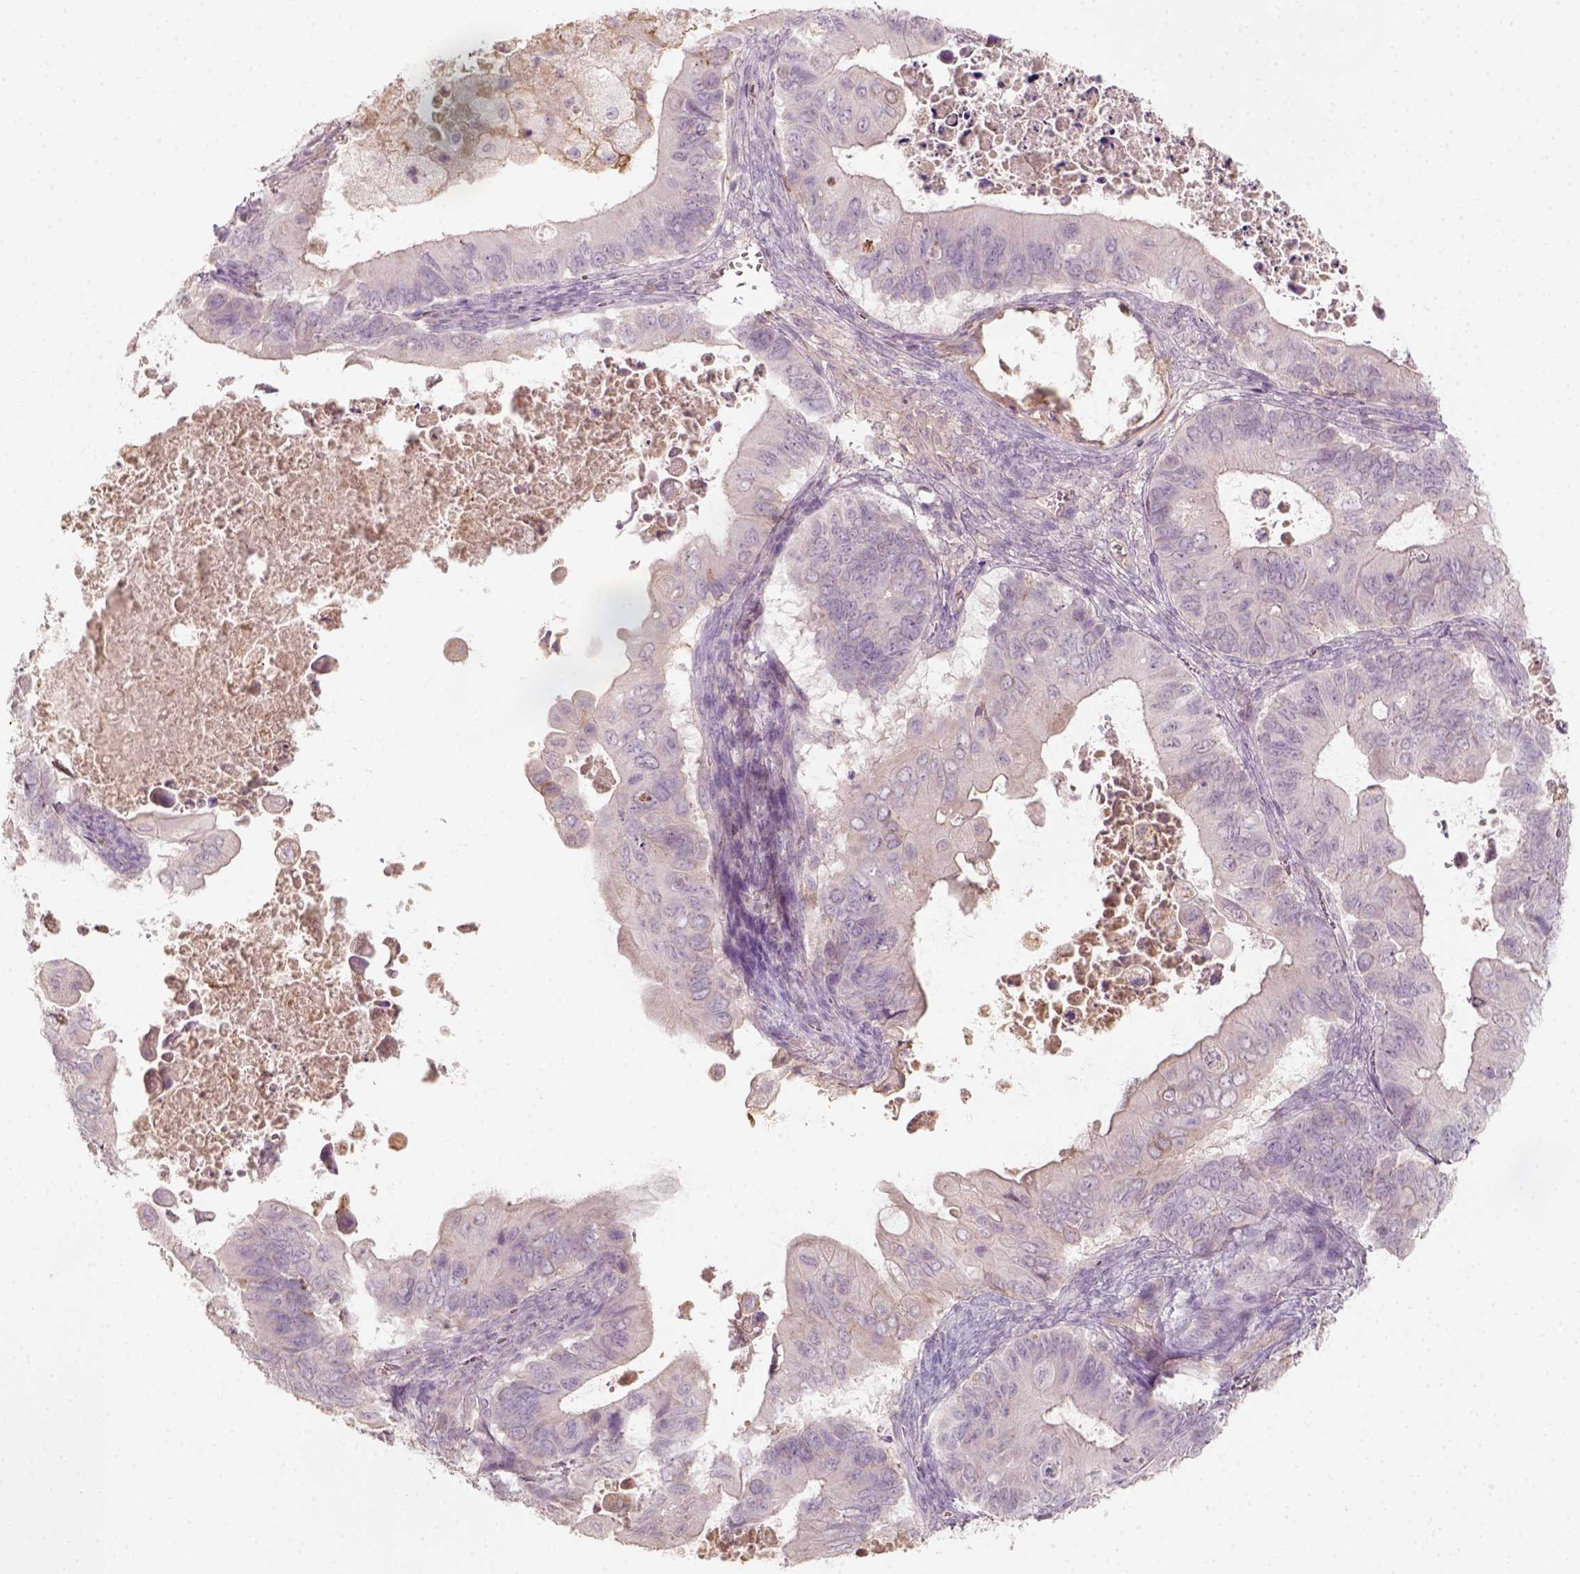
{"staining": {"intensity": "weak", "quantity": "<25%", "location": "cytoplasmic/membranous"}, "tissue": "ovarian cancer", "cell_type": "Tumor cells", "image_type": "cancer", "snomed": [{"axis": "morphology", "description": "Cystadenocarcinoma, mucinous, NOS"}, {"axis": "topography", "description": "Ovary"}], "caption": "Immunohistochemistry (IHC) of ovarian cancer (mucinous cystadenocarcinoma) exhibits no expression in tumor cells.", "gene": "AQP9", "patient": {"sex": "female", "age": 64}}